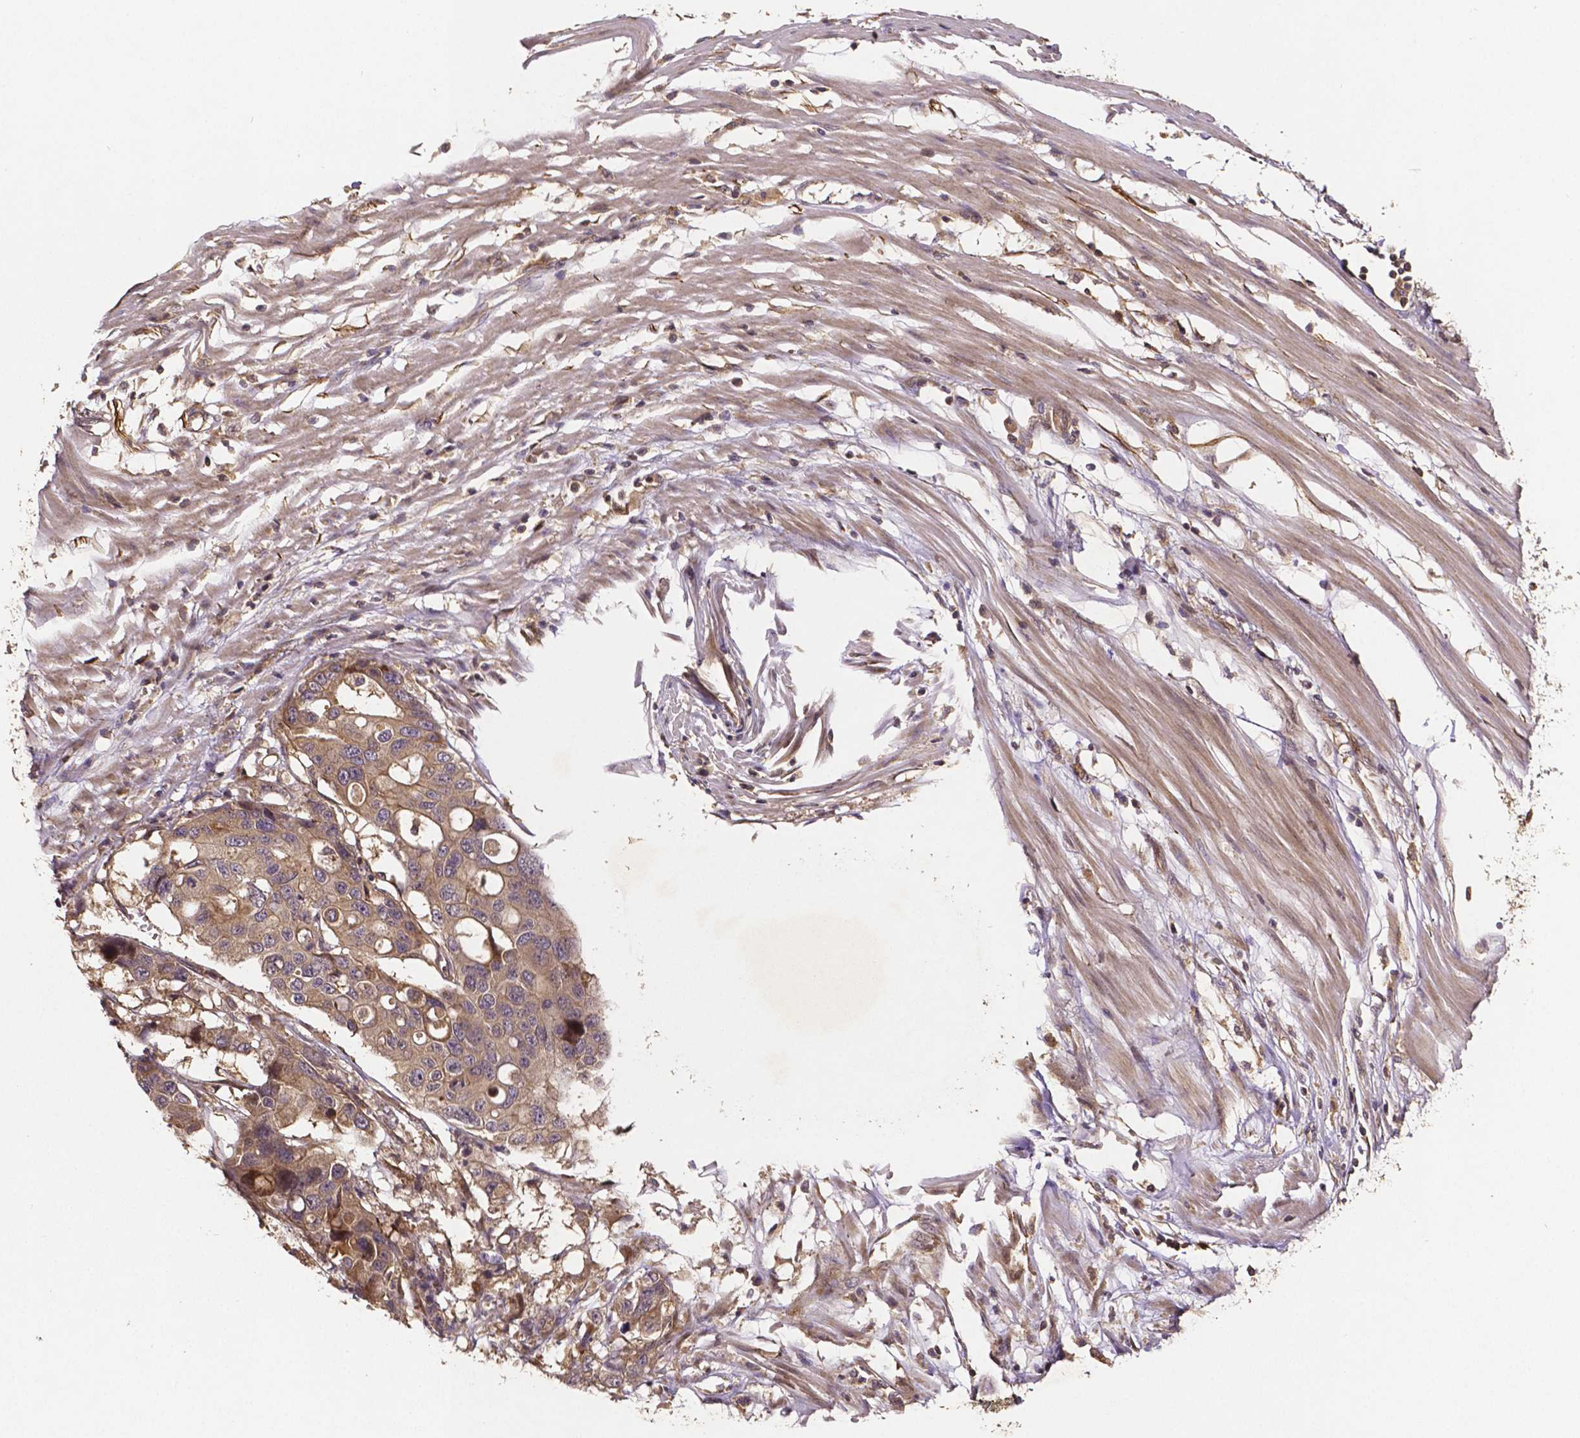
{"staining": {"intensity": "weak", "quantity": ">75%", "location": "cytoplasmic/membranous"}, "tissue": "colorectal cancer", "cell_type": "Tumor cells", "image_type": "cancer", "snomed": [{"axis": "morphology", "description": "Adenocarcinoma, NOS"}, {"axis": "topography", "description": "Colon"}], "caption": "Protein staining by IHC reveals weak cytoplasmic/membranous staining in about >75% of tumor cells in colorectal cancer (adenocarcinoma).", "gene": "RNF123", "patient": {"sex": "male", "age": 77}}